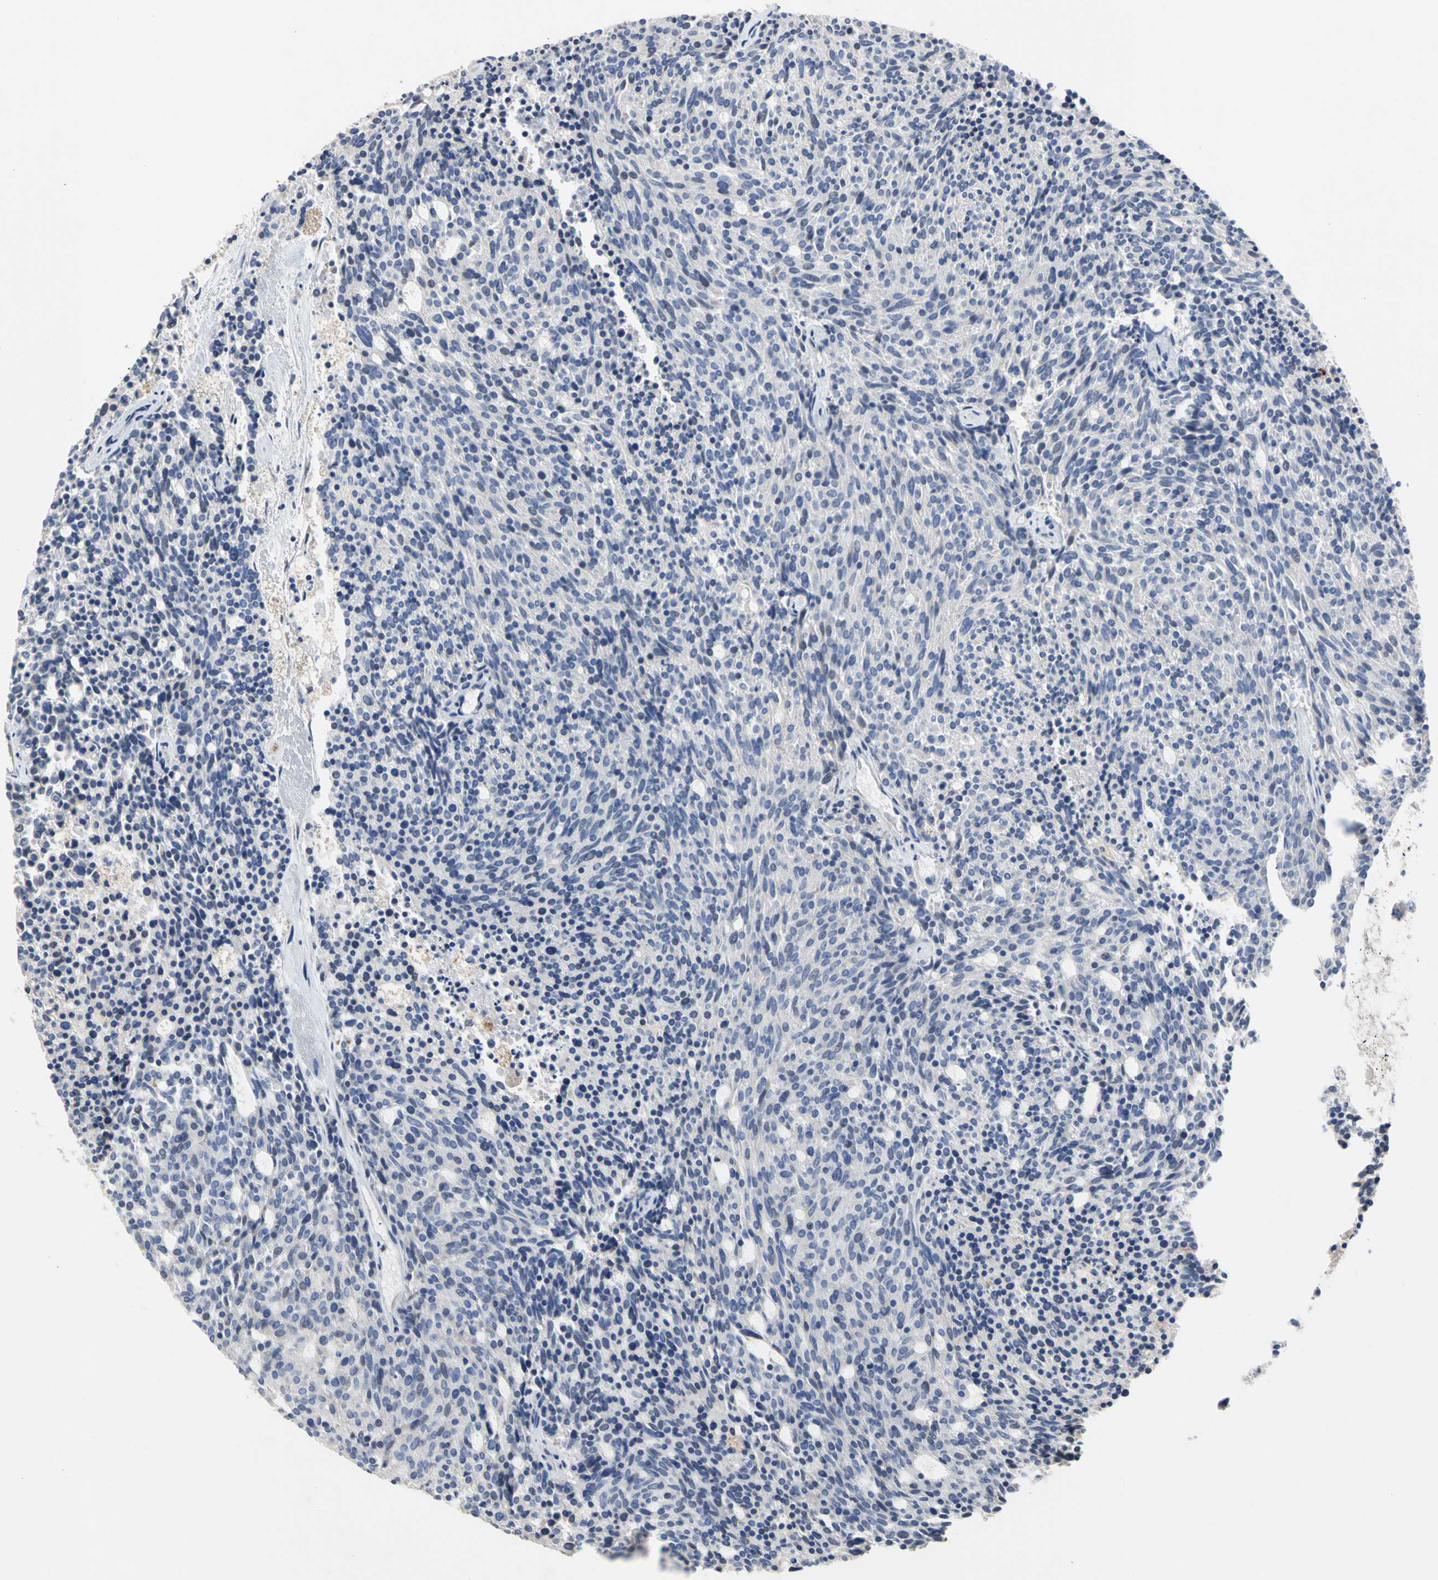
{"staining": {"intensity": "negative", "quantity": "none", "location": "none"}, "tissue": "carcinoid", "cell_type": "Tumor cells", "image_type": "cancer", "snomed": [{"axis": "morphology", "description": "Carcinoid, malignant, NOS"}, {"axis": "topography", "description": "Pancreas"}], "caption": "Malignant carcinoid stained for a protein using immunohistochemistry (IHC) shows no positivity tumor cells.", "gene": "ADA2", "patient": {"sex": "female", "age": 54}}